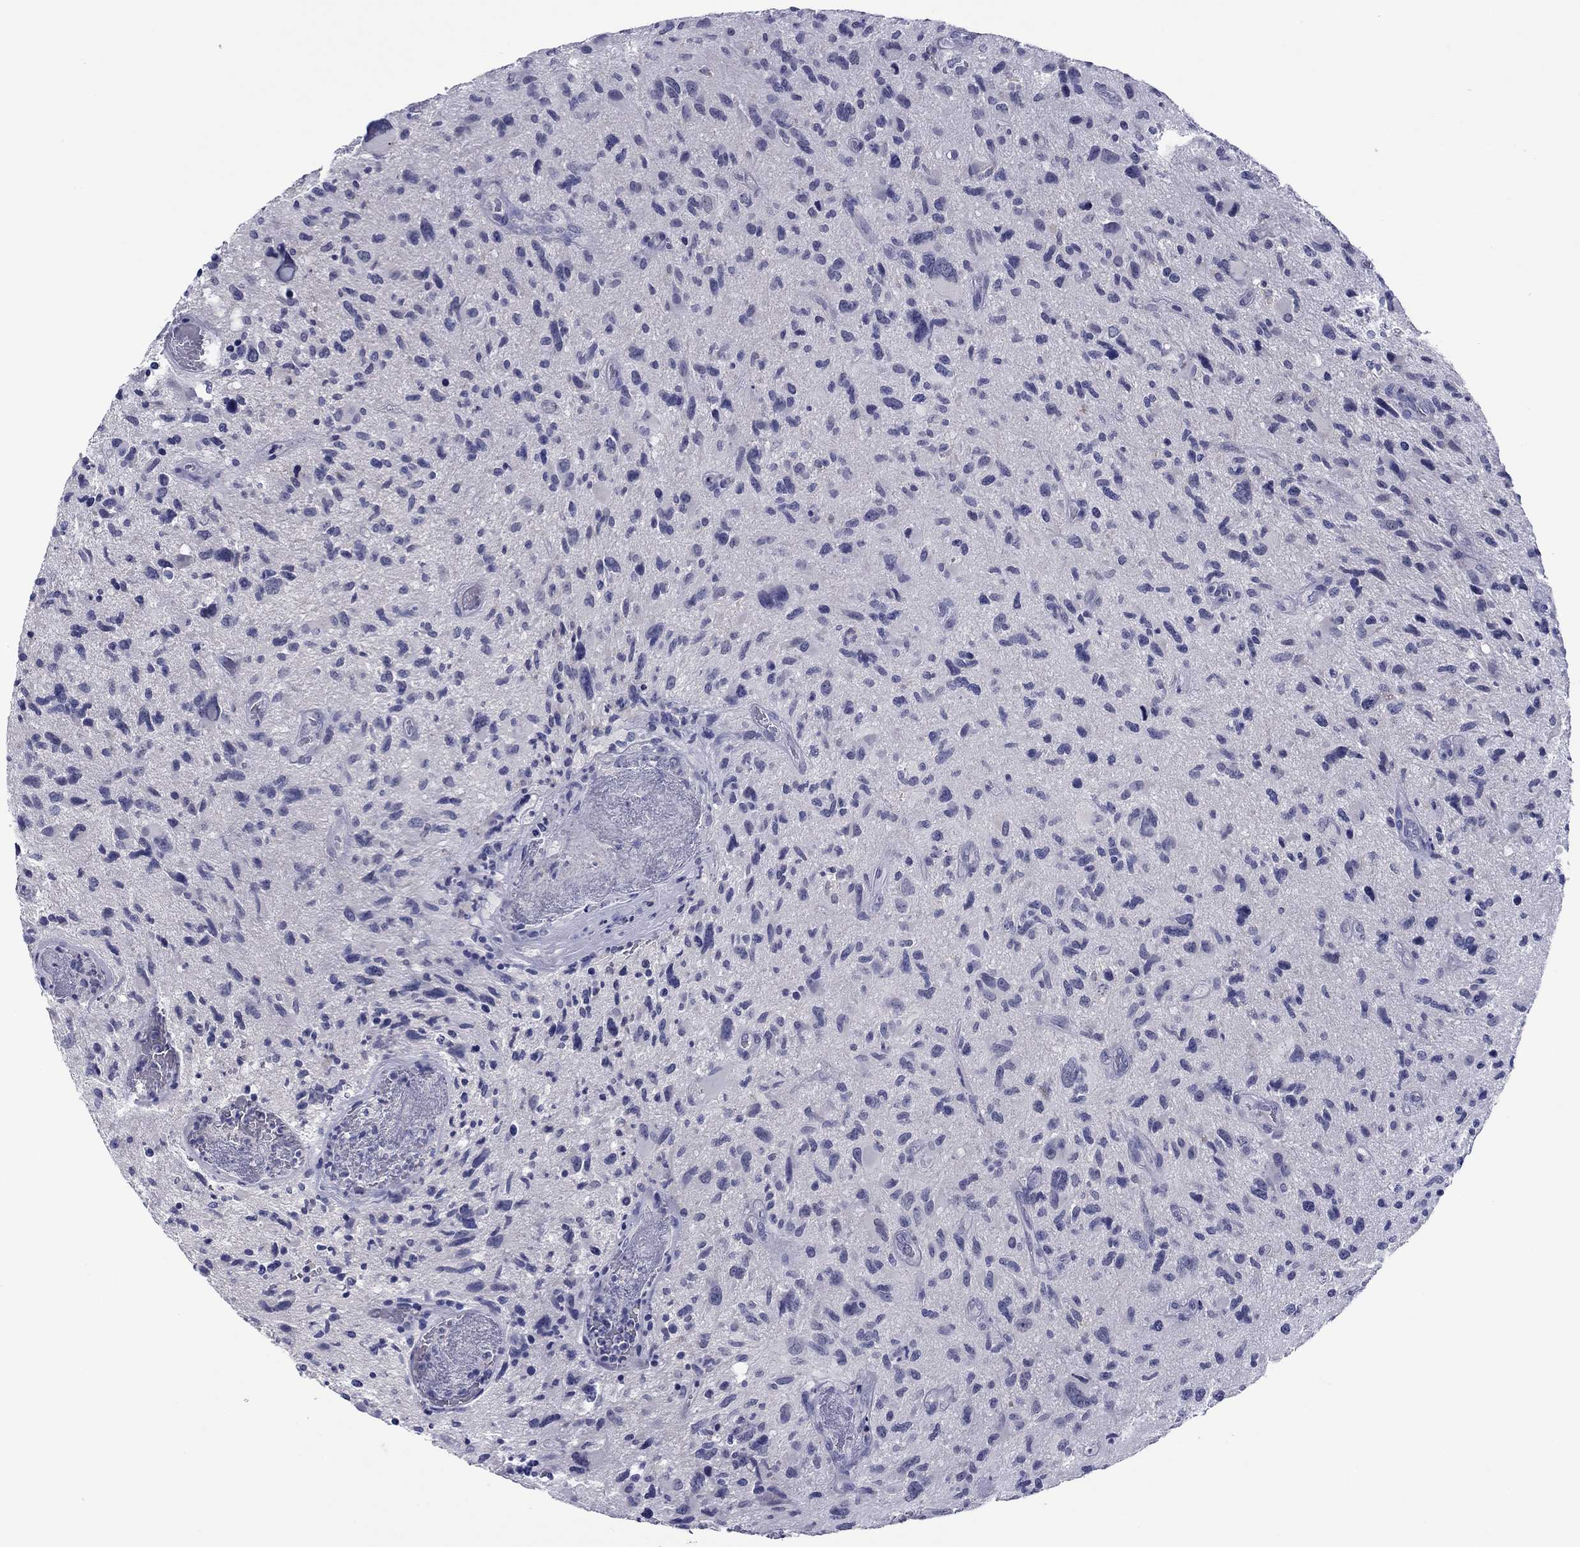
{"staining": {"intensity": "negative", "quantity": "none", "location": "none"}, "tissue": "glioma", "cell_type": "Tumor cells", "image_type": "cancer", "snomed": [{"axis": "morphology", "description": "Glioma, malignant, NOS"}, {"axis": "morphology", "description": "Glioma, malignant, High grade"}, {"axis": "topography", "description": "Brain"}], "caption": "The immunohistochemistry histopathology image has no significant staining in tumor cells of glioma tissue. (Stains: DAB (3,3'-diaminobenzidine) IHC with hematoxylin counter stain, Microscopy: brightfield microscopy at high magnification).", "gene": "TCFL5", "patient": {"sex": "female", "age": 71}}